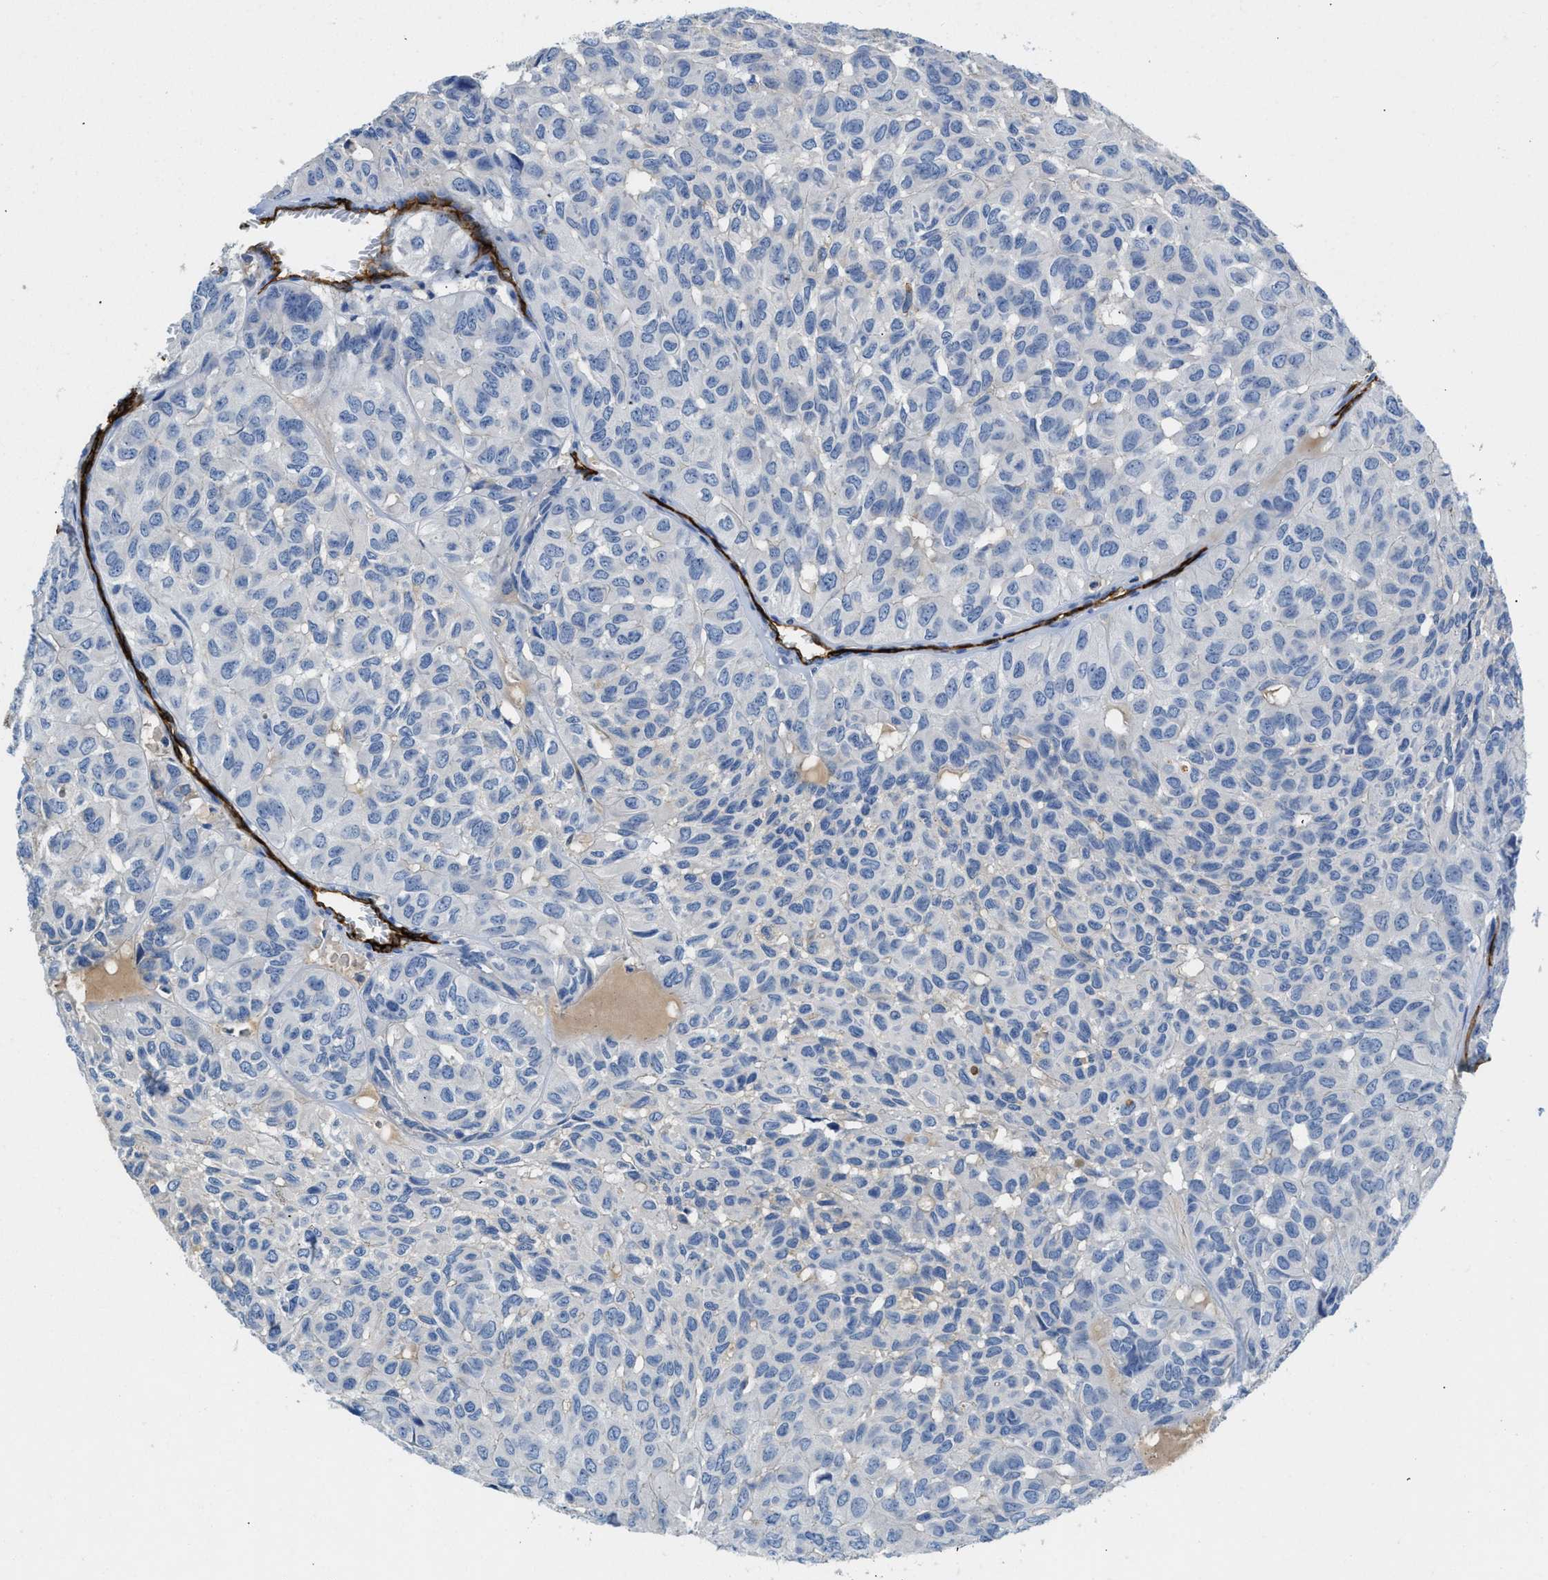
{"staining": {"intensity": "negative", "quantity": "none", "location": "none"}, "tissue": "head and neck cancer", "cell_type": "Tumor cells", "image_type": "cancer", "snomed": [{"axis": "morphology", "description": "Adenocarcinoma, NOS"}, {"axis": "topography", "description": "Salivary gland, NOS"}, {"axis": "topography", "description": "Head-Neck"}], "caption": "Protein analysis of head and neck cancer (adenocarcinoma) exhibits no significant positivity in tumor cells. Nuclei are stained in blue.", "gene": "SPEG", "patient": {"sex": "female", "age": 76}}